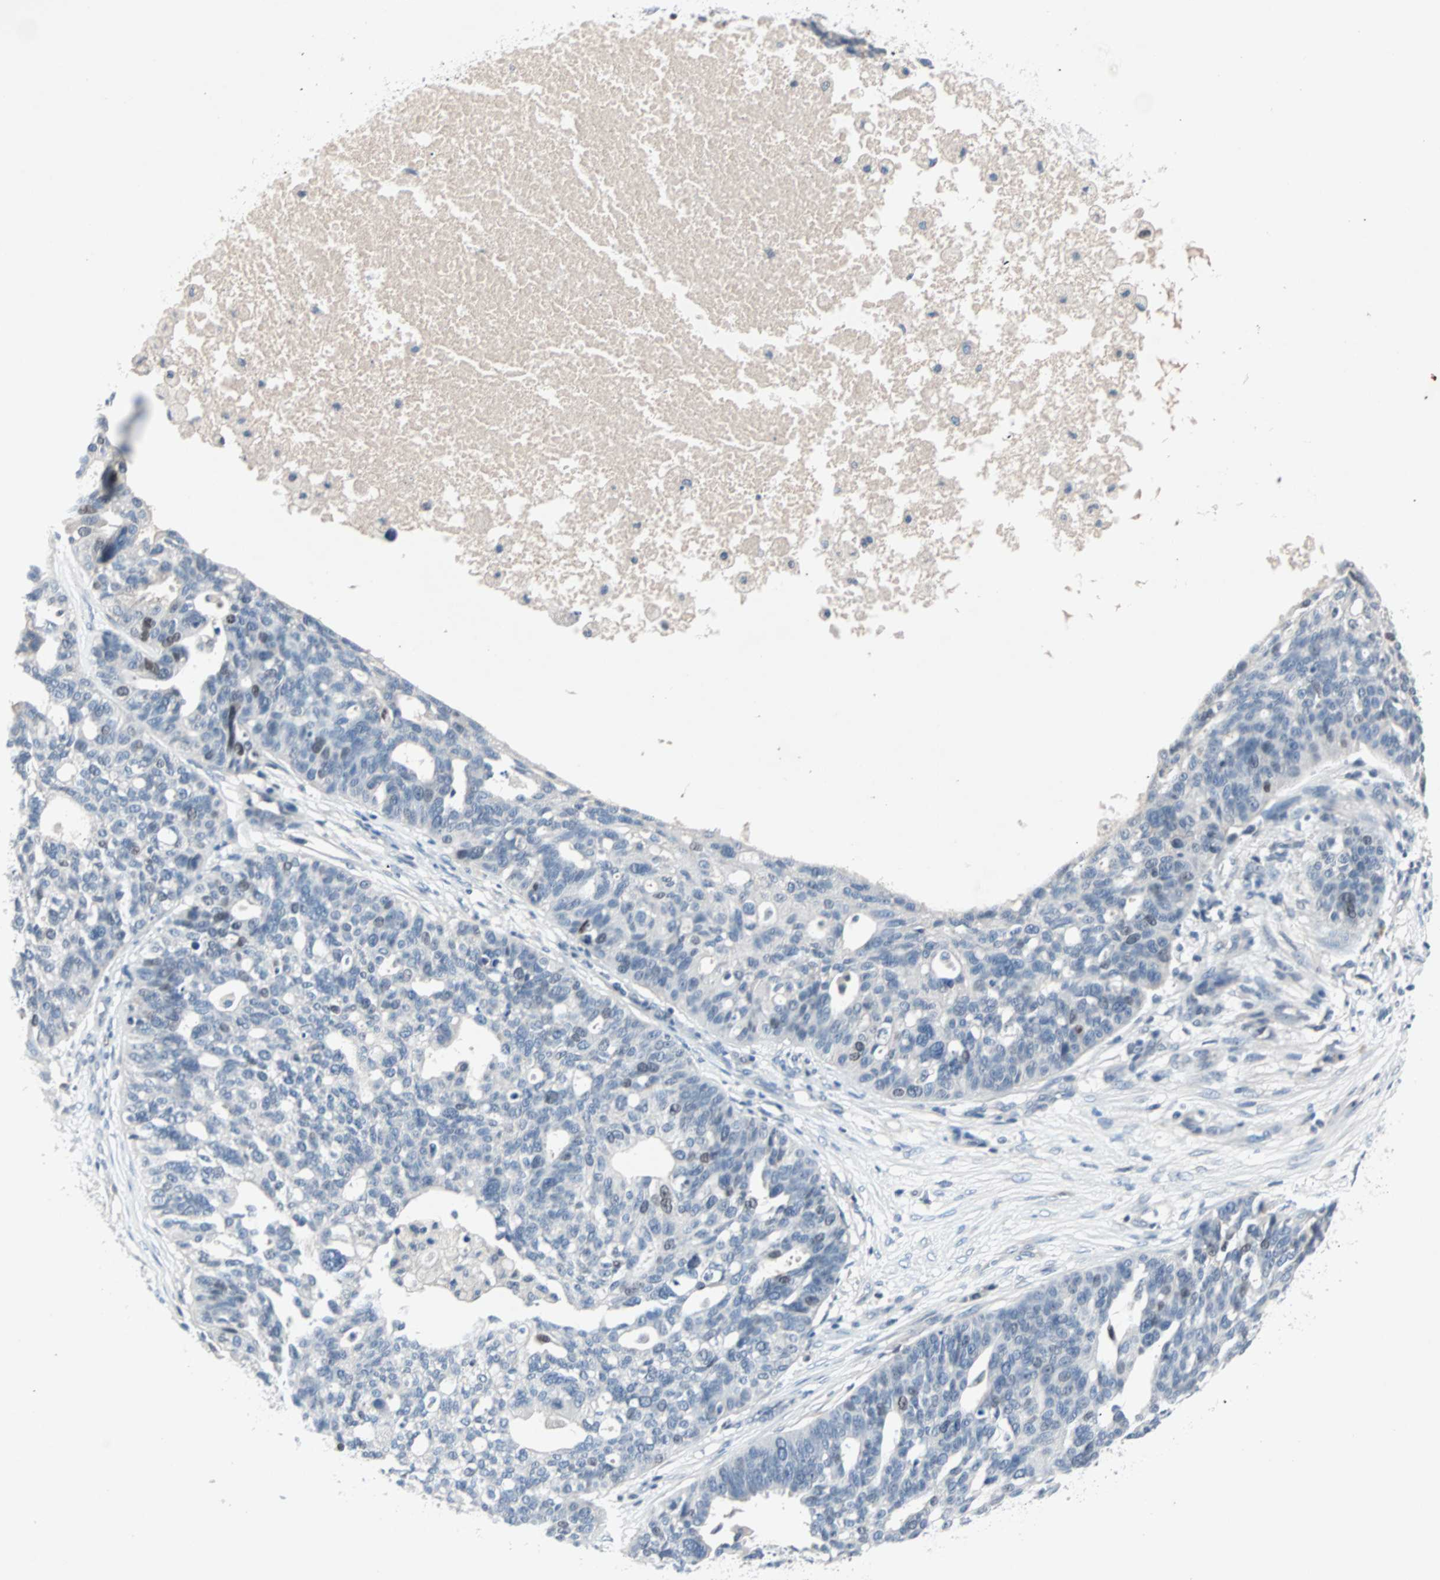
{"staining": {"intensity": "negative", "quantity": "none", "location": "none"}, "tissue": "ovarian cancer", "cell_type": "Tumor cells", "image_type": "cancer", "snomed": [{"axis": "morphology", "description": "Cystadenocarcinoma, serous, NOS"}, {"axis": "topography", "description": "Ovary"}], "caption": "Immunohistochemical staining of human ovarian cancer exhibits no significant staining in tumor cells. Brightfield microscopy of IHC stained with DAB (3,3'-diaminobenzidine) (brown) and hematoxylin (blue), captured at high magnification.", "gene": "CCNE2", "patient": {"sex": "female", "age": 59}}